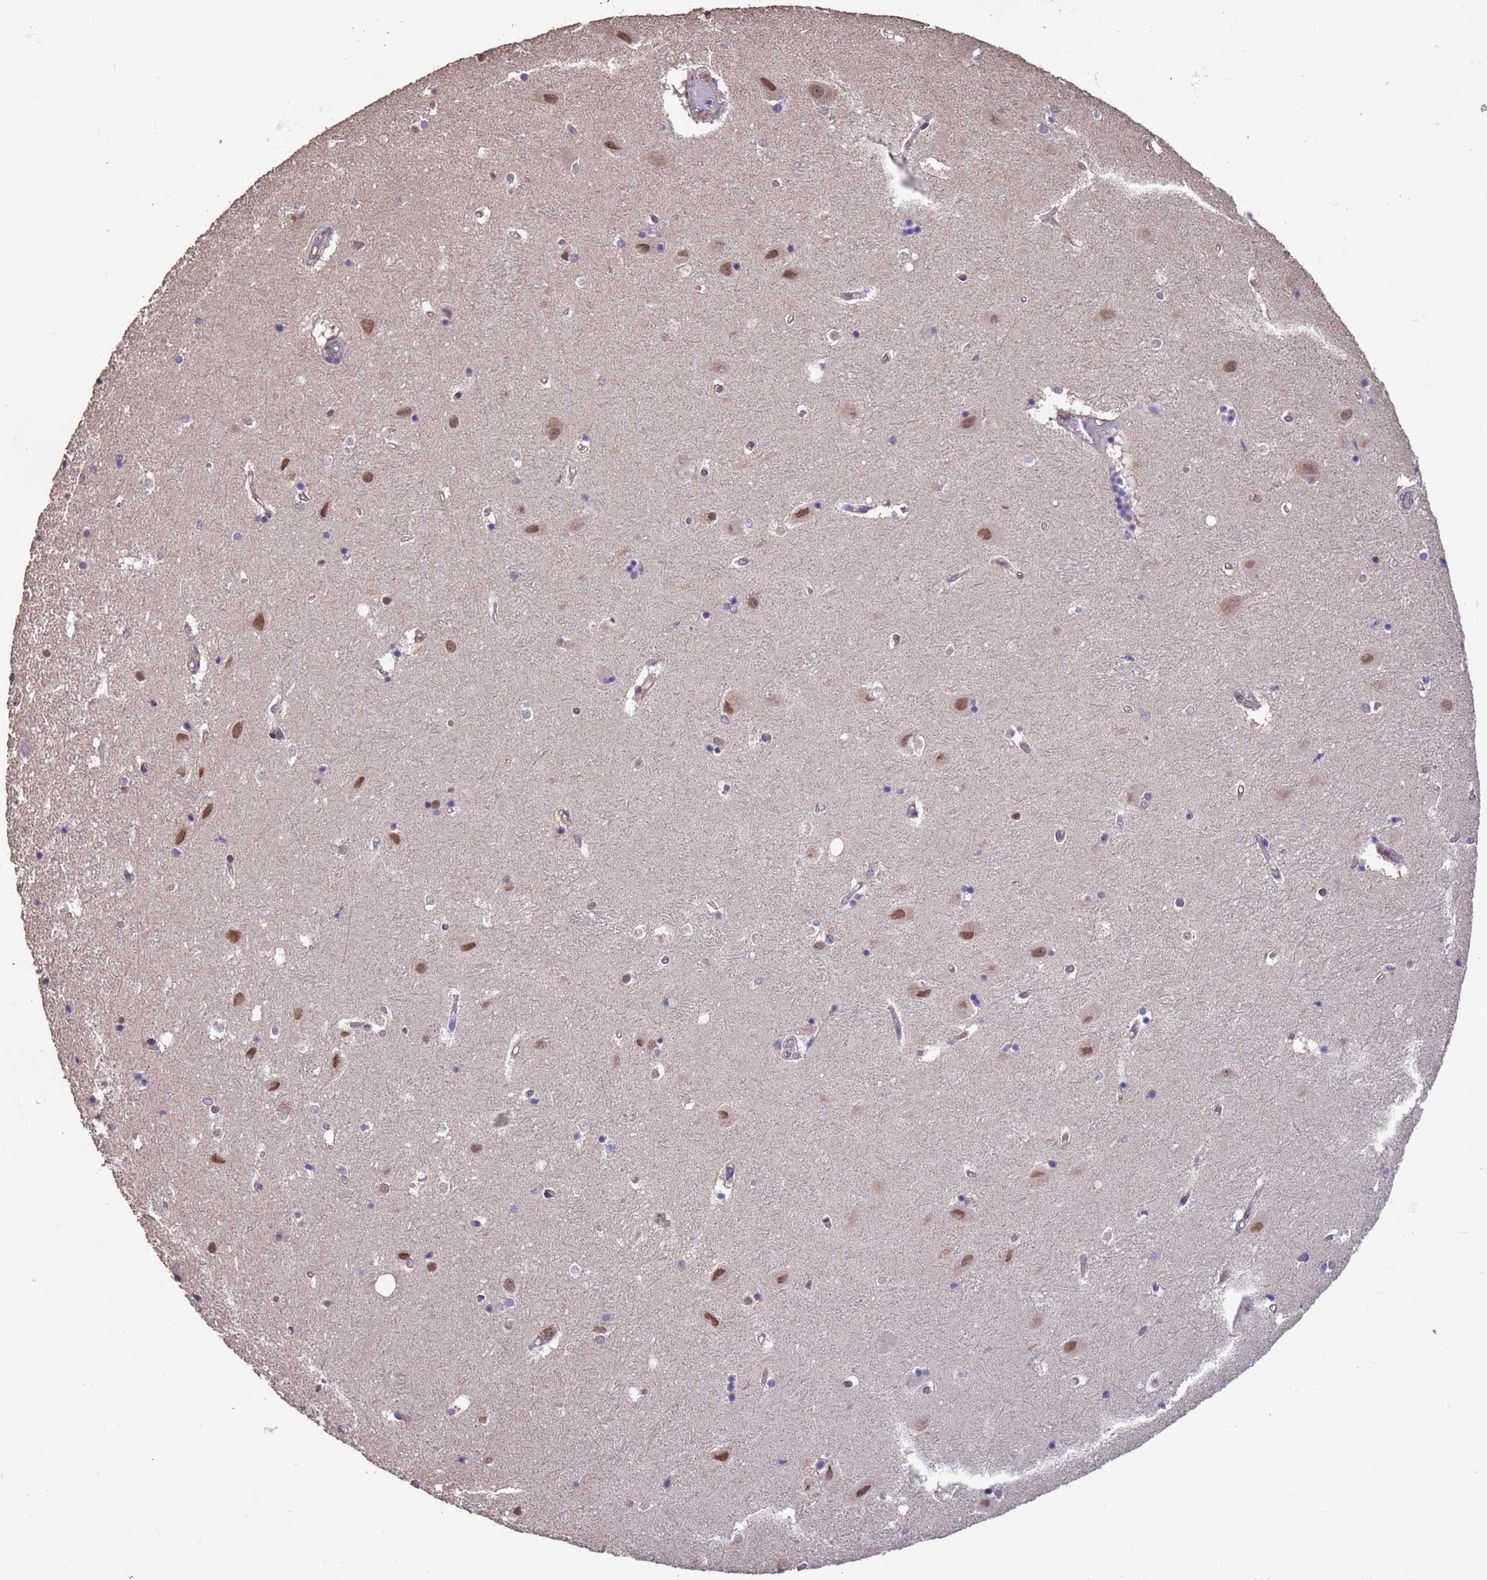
{"staining": {"intensity": "negative", "quantity": "none", "location": "none"}, "tissue": "hippocampus", "cell_type": "Glial cells", "image_type": "normal", "snomed": [{"axis": "morphology", "description": "Normal tissue, NOS"}, {"axis": "topography", "description": "Hippocampus"}], "caption": "Glial cells show no significant staining in normal hippocampus.", "gene": "NPHP1", "patient": {"sex": "female", "age": 52}}